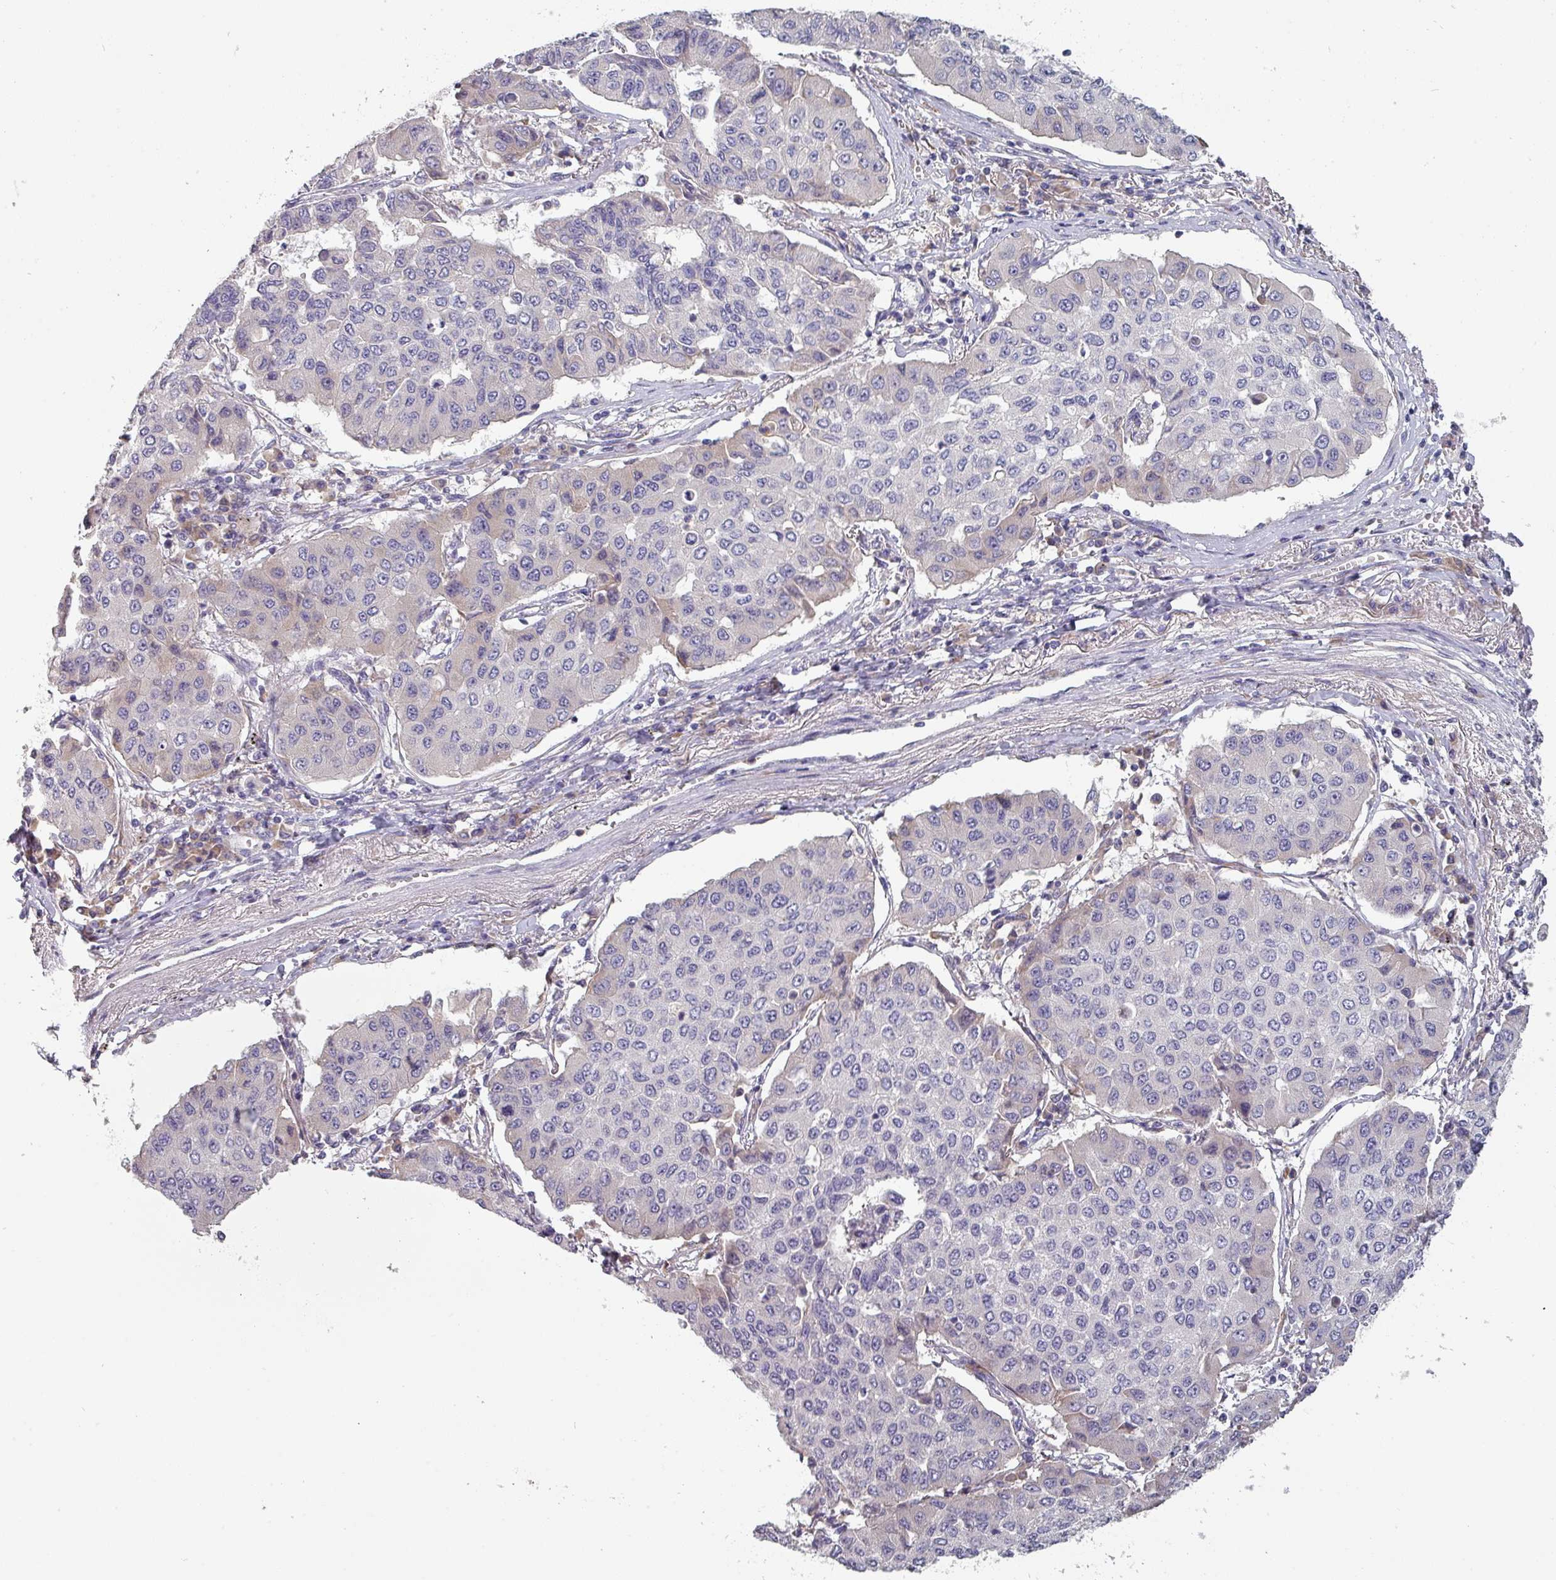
{"staining": {"intensity": "negative", "quantity": "none", "location": "none"}, "tissue": "lung cancer", "cell_type": "Tumor cells", "image_type": "cancer", "snomed": [{"axis": "morphology", "description": "Squamous cell carcinoma, NOS"}, {"axis": "topography", "description": "Lung"}], "caption": "This is an IHC image of human lung cancer. There is no staining in tumor cells.", "gene": "PRAMEF8", "patient": {"sex": "male", "age": 74}}